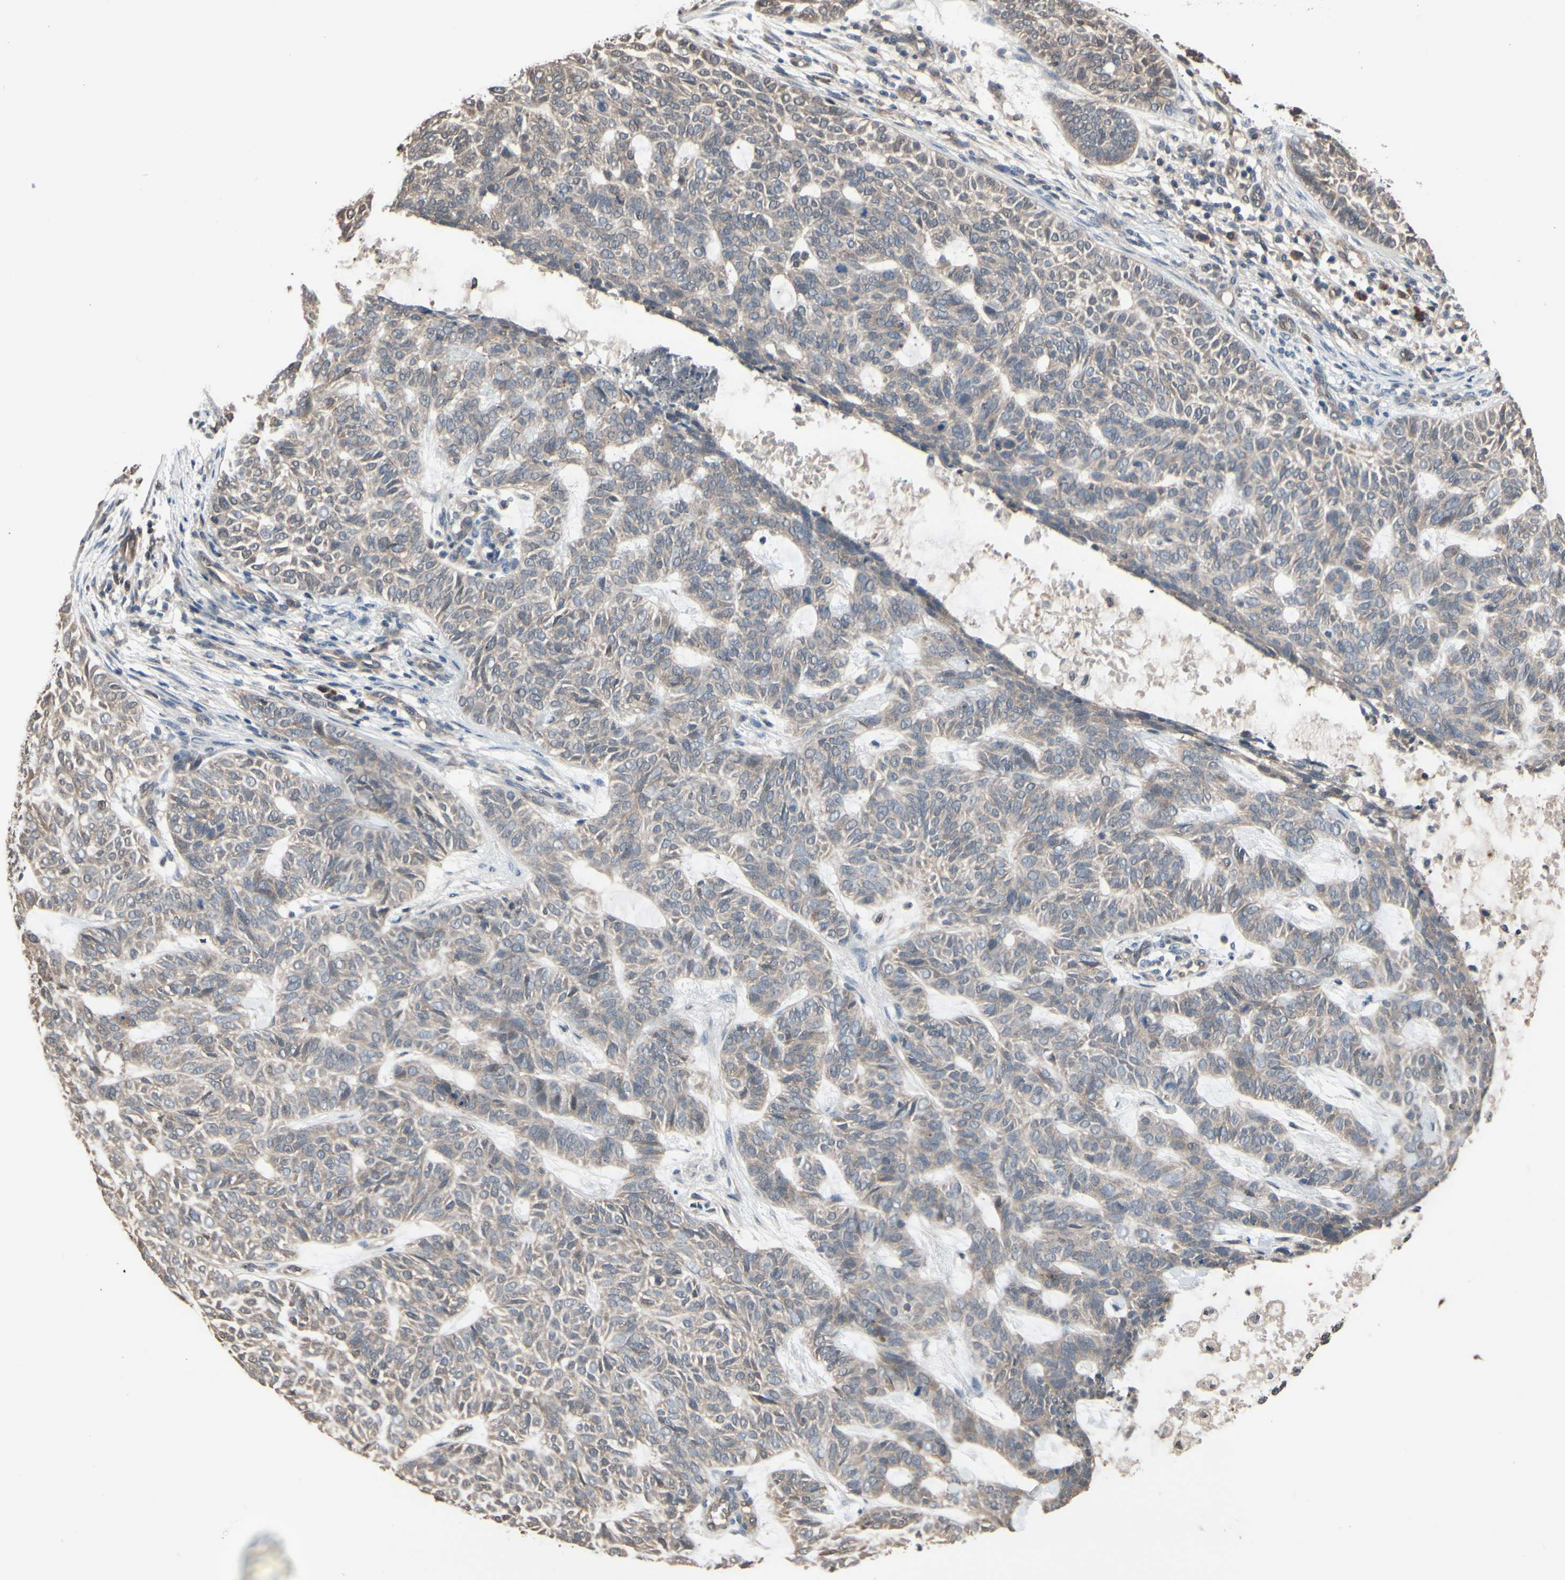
{"staining": {"intensity": "weak", "quantity": ">75%", "location": "cytoplasmic/membranous"}, "tissue": "skin cancer", "cell_type": "Tumor cells", "image_type": "cancer", "snomed": [{"axis": "morphology", "description": "Basal cell carcinoma"}, {"axis": "topography", "description": "Skin"}], "caption": "Approximately >75% of tumor cells in human skin basal cell carcinoma demonstrate weak cytoplasmic/membranous protein expression as visualized by brown immunohistochemical staining.", "gene": "PNPLA7", "patient": {"sex": "male", "age": 87}}